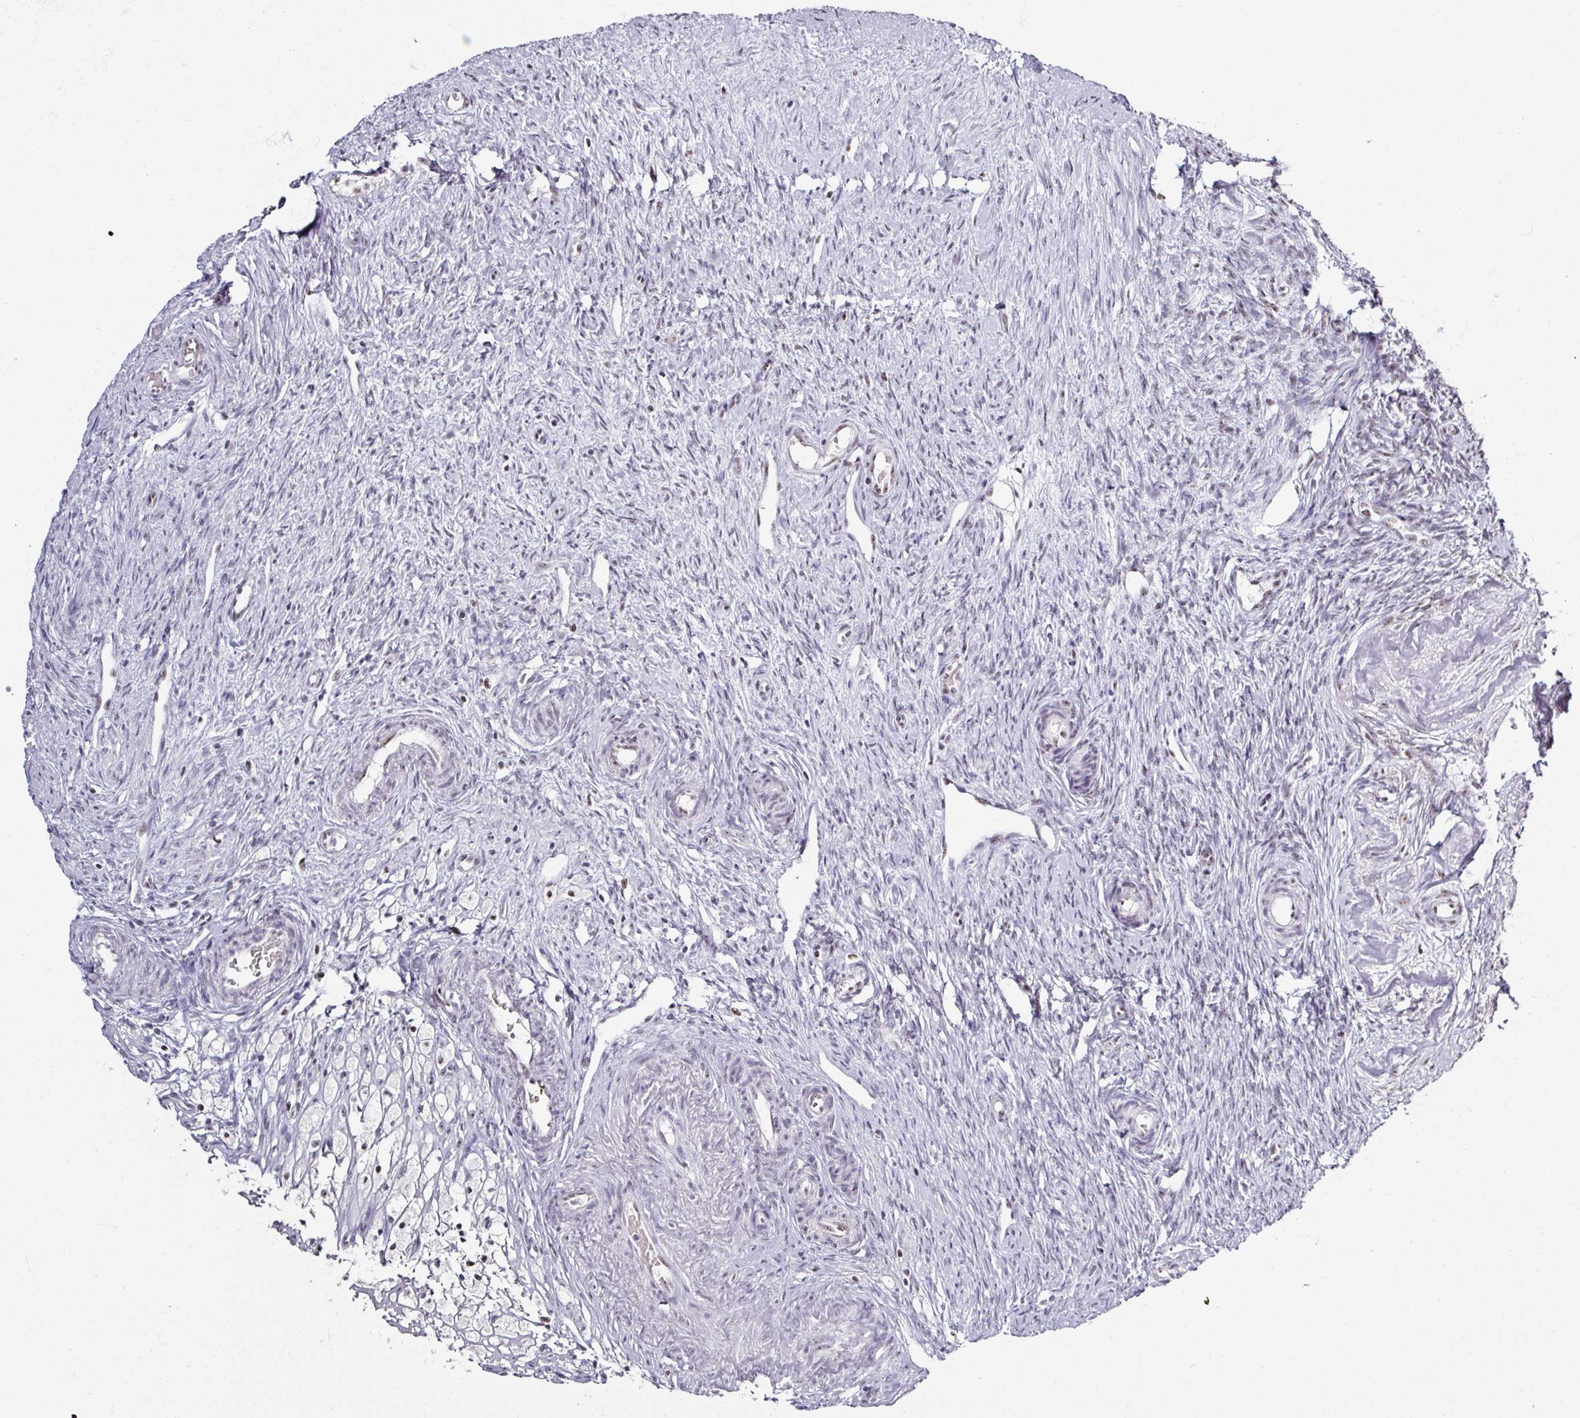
{"staining": {"intensity": "moderate", "quantity": ">75%", "location": "nuclear"}, "tissue": "ovary", "cell_type": "Follicle cells", "image_type": "normal", "snomed": [{"axis": "morphology", "description": "Normal tissue, NOS"}, {"axis": "topography", "description": "Ovary"}], "caption": "Approximately >75% of follicle cells in unremarkable ovary display moderate nuclear protein staining as visualized by brown immunohistochemical staining.", "gene": "ADAR", "patient": {"sex": "female", "age": 51}}